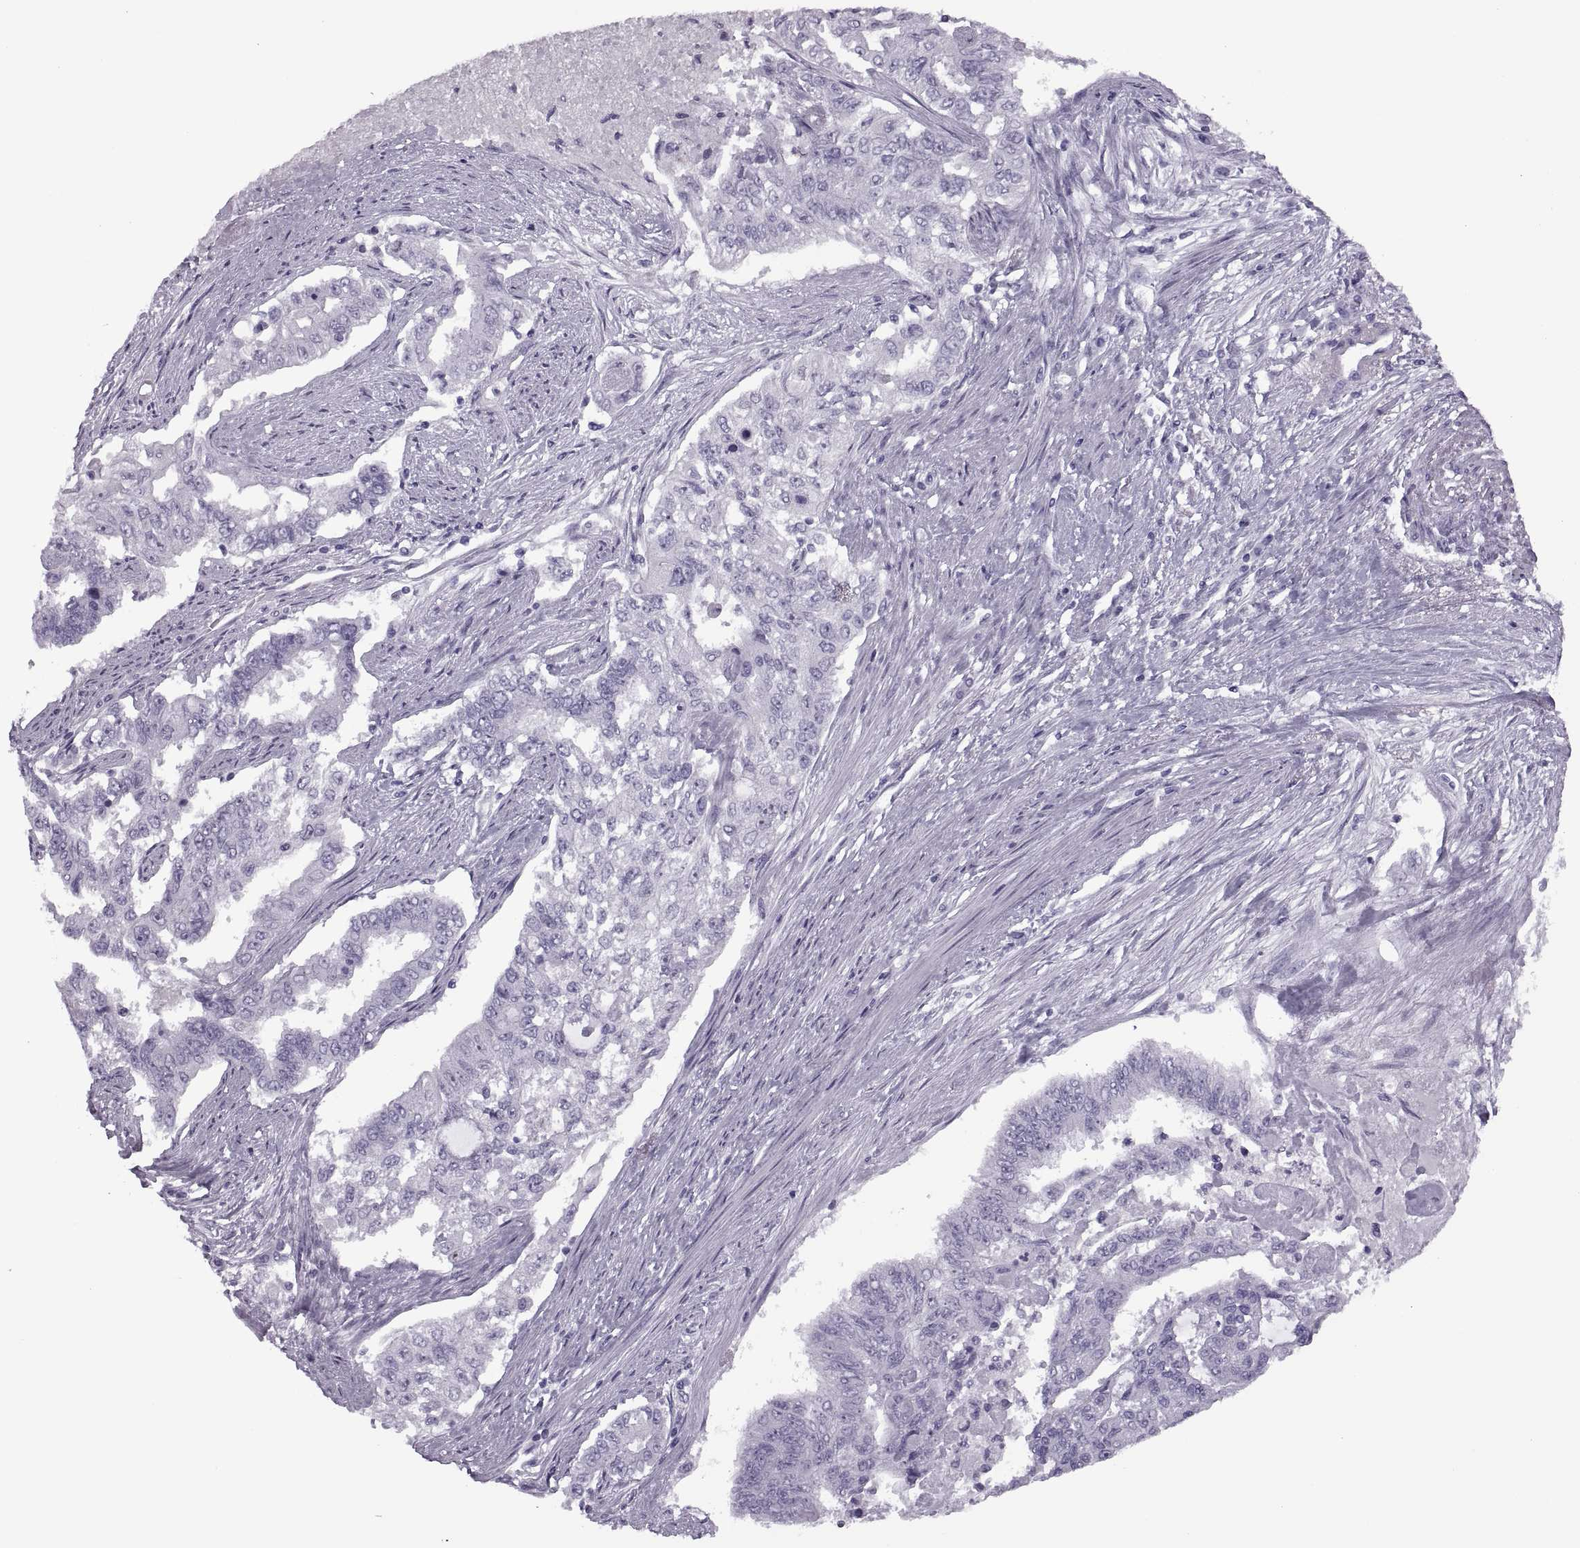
{"staining": {"intensity": "negative", "quantity": "none", "location": "none"}, "tissue": "endometrial cancer", "cell_type": "Tumor cells", "image_type": "cancer", "snomed": [{"axis": "morphology", "description": "Adenocarcinoma, NOS"}, {"axis": "topography", "description": "Uterus"}], "caption": "This is a histopathology image of immunohistochemistry staining of adenocarcinoma (endometrial), which shows no positivity in tumor cells.", "gene": "FAM24A", "patient": {"sex": "female", "age": 59}}